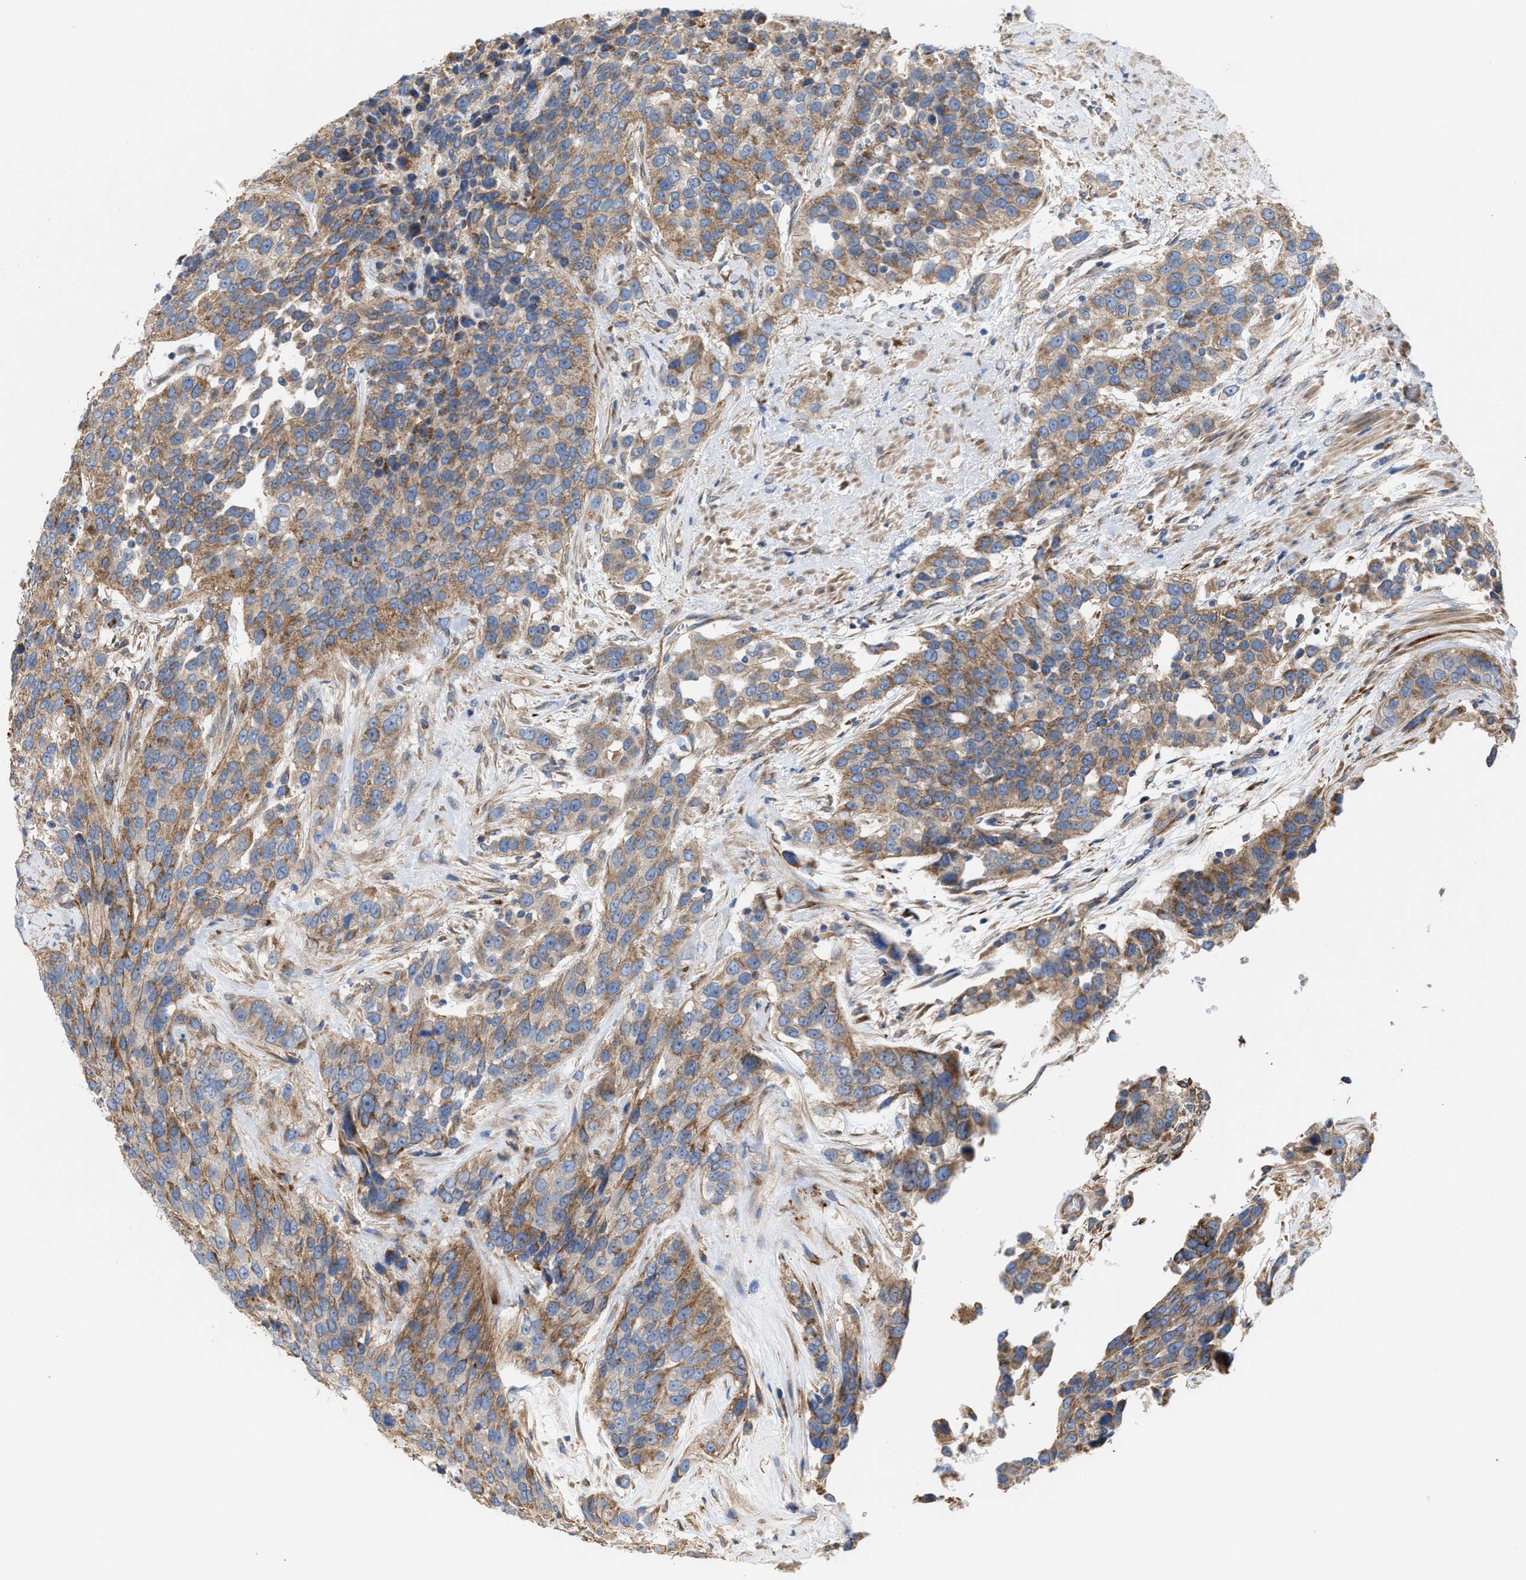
{"staining": {"intensity": "moderate", "quantity": ">75%", "location": "cytoplasmic/membranous"}, "tissue": "urothelial cancer", "cell_type": "Tumor cells", "image_type": "cancer", "snomed": [{"axis": "morphology", "description": "Urothelial carcinoma, High grade"}, {"axis": "topography", "description": "Urinary bladder"}], "caption": "The histopathology image exhibits staining of high-grade urothelial carcinoma, revealing moderate cytoplasmic/membranous protein staining (brown color) within tumor cells. Immunohistochemistry stains the protein of interest in brown and the nuclei are stained blue.", "gene": "OXSM", "patient": {"sex": "female", "age": 80}}